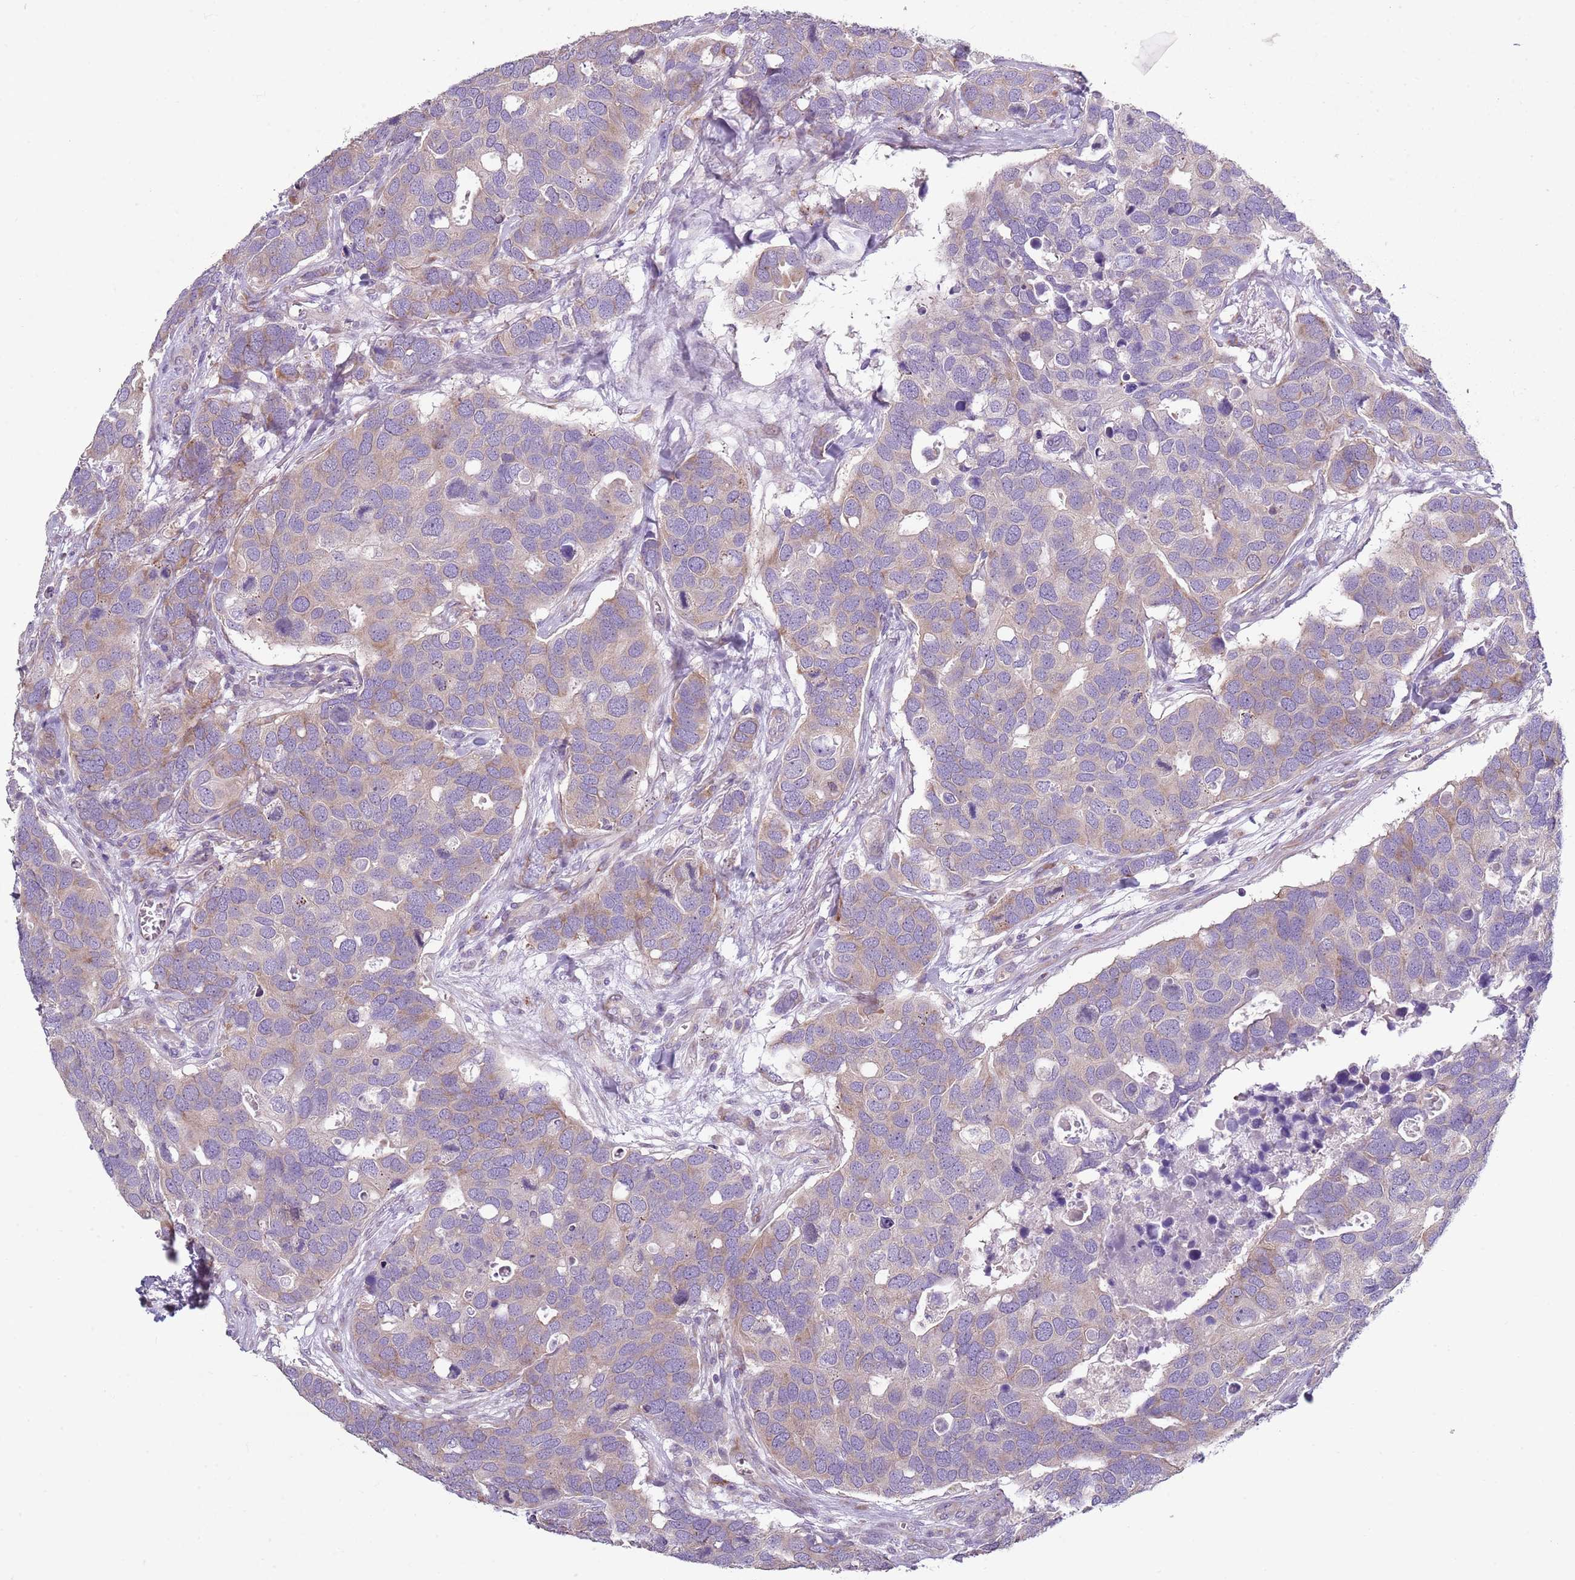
{"staining": {"intensity": "weak", "quantity": "25%-75%", "location": "cytoplasmic/membranous"}, "tissue": "breast cancer", "cell_type": "Tumor cells", "image_type": "cancer", "snomed": [{"axis": "morphology", "description": "Duct carcinoma"}, {"axis": "topography", "description": "Breast"}], "caption": "A high-resolution micrograph shows IHC staining of breast cancer (intraductal carcinoma), which demonstrates weak cytoplasmic/membranous expression in about 25%-75% of tumor cells.", "gene": "ZNF583", "patient": {"sex": "female", "age": 83}}